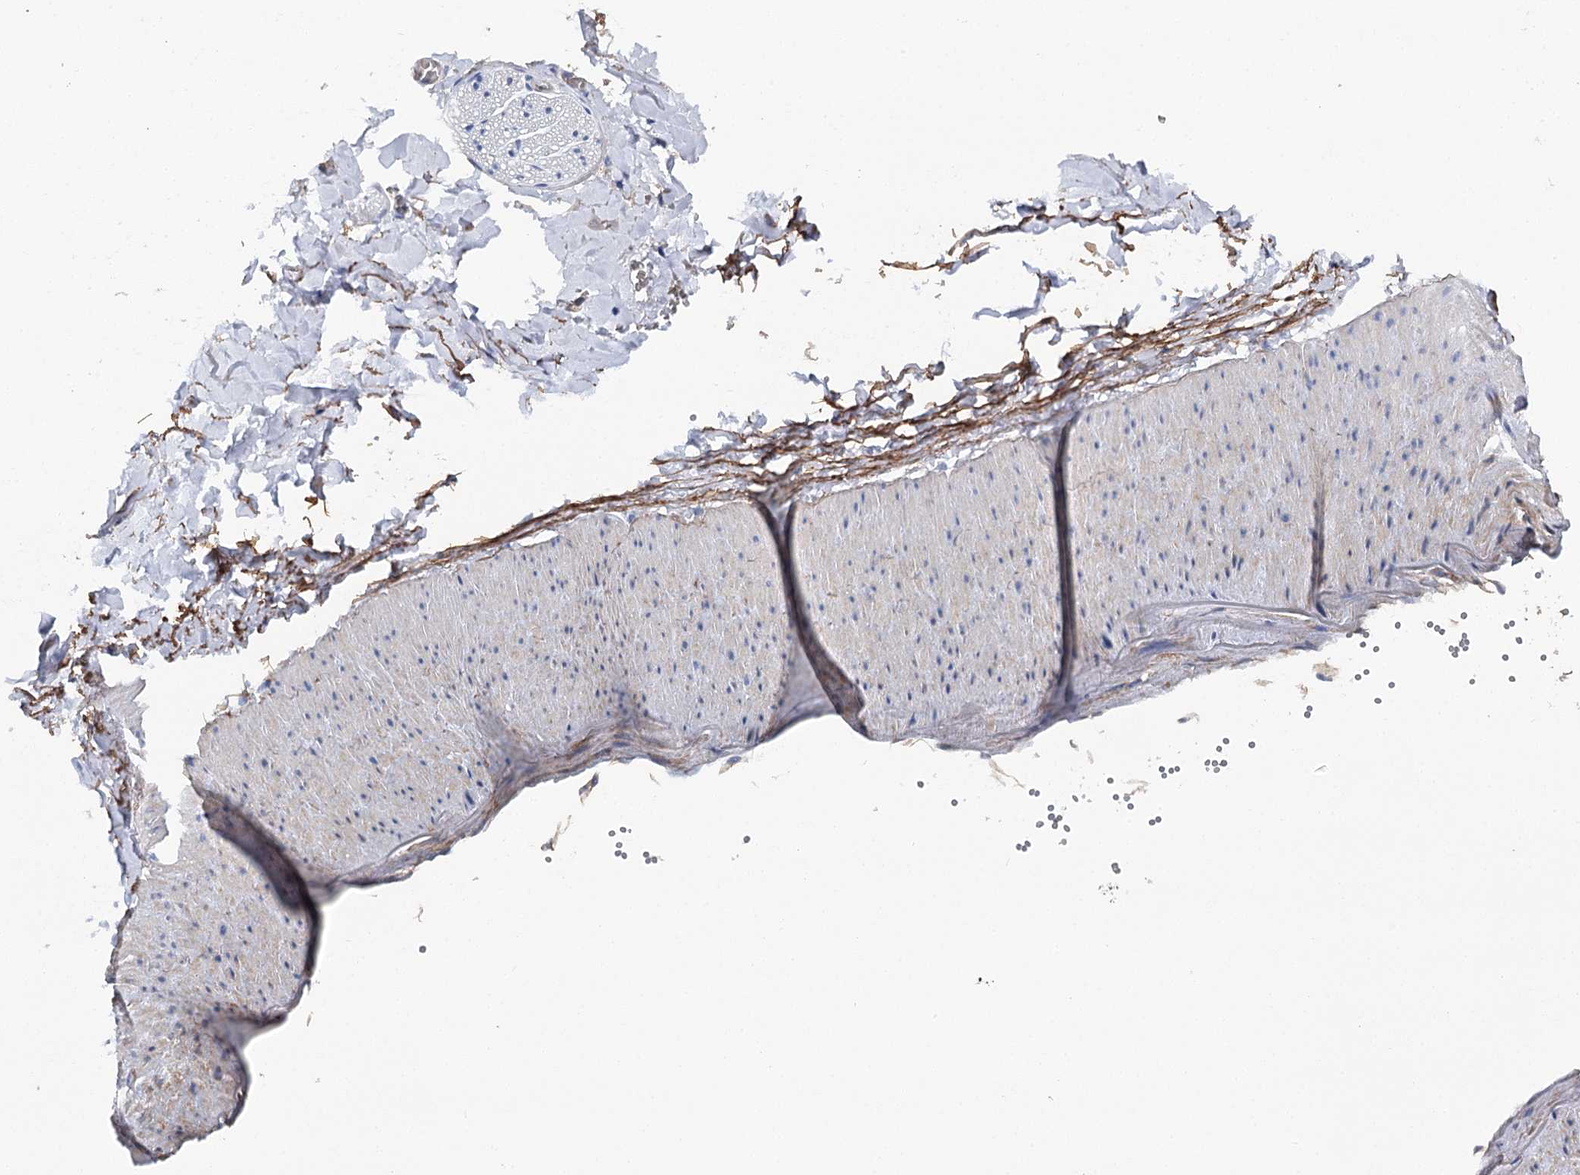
{"staining": {"intensity": "negative", "quantity": "none", "location": "none"}, "tissue": "adipose tissue", "cell_type": "Adipocytes", "image_type": "normal", "snomed": [{"axis": "morphology", "description": "Normal tissue, NOS"}, {"axis": "topography", "description": "Gallbladder"}, {"axis": "topography", "description": "Peripheral nerve tissue"}], "caption": "Normal adipose tissue was stained to show a protein in brown. There is no significant positivity in adipocytes.", "gene": "EPYC", "patient": {"sex": "male", "age": 38}}